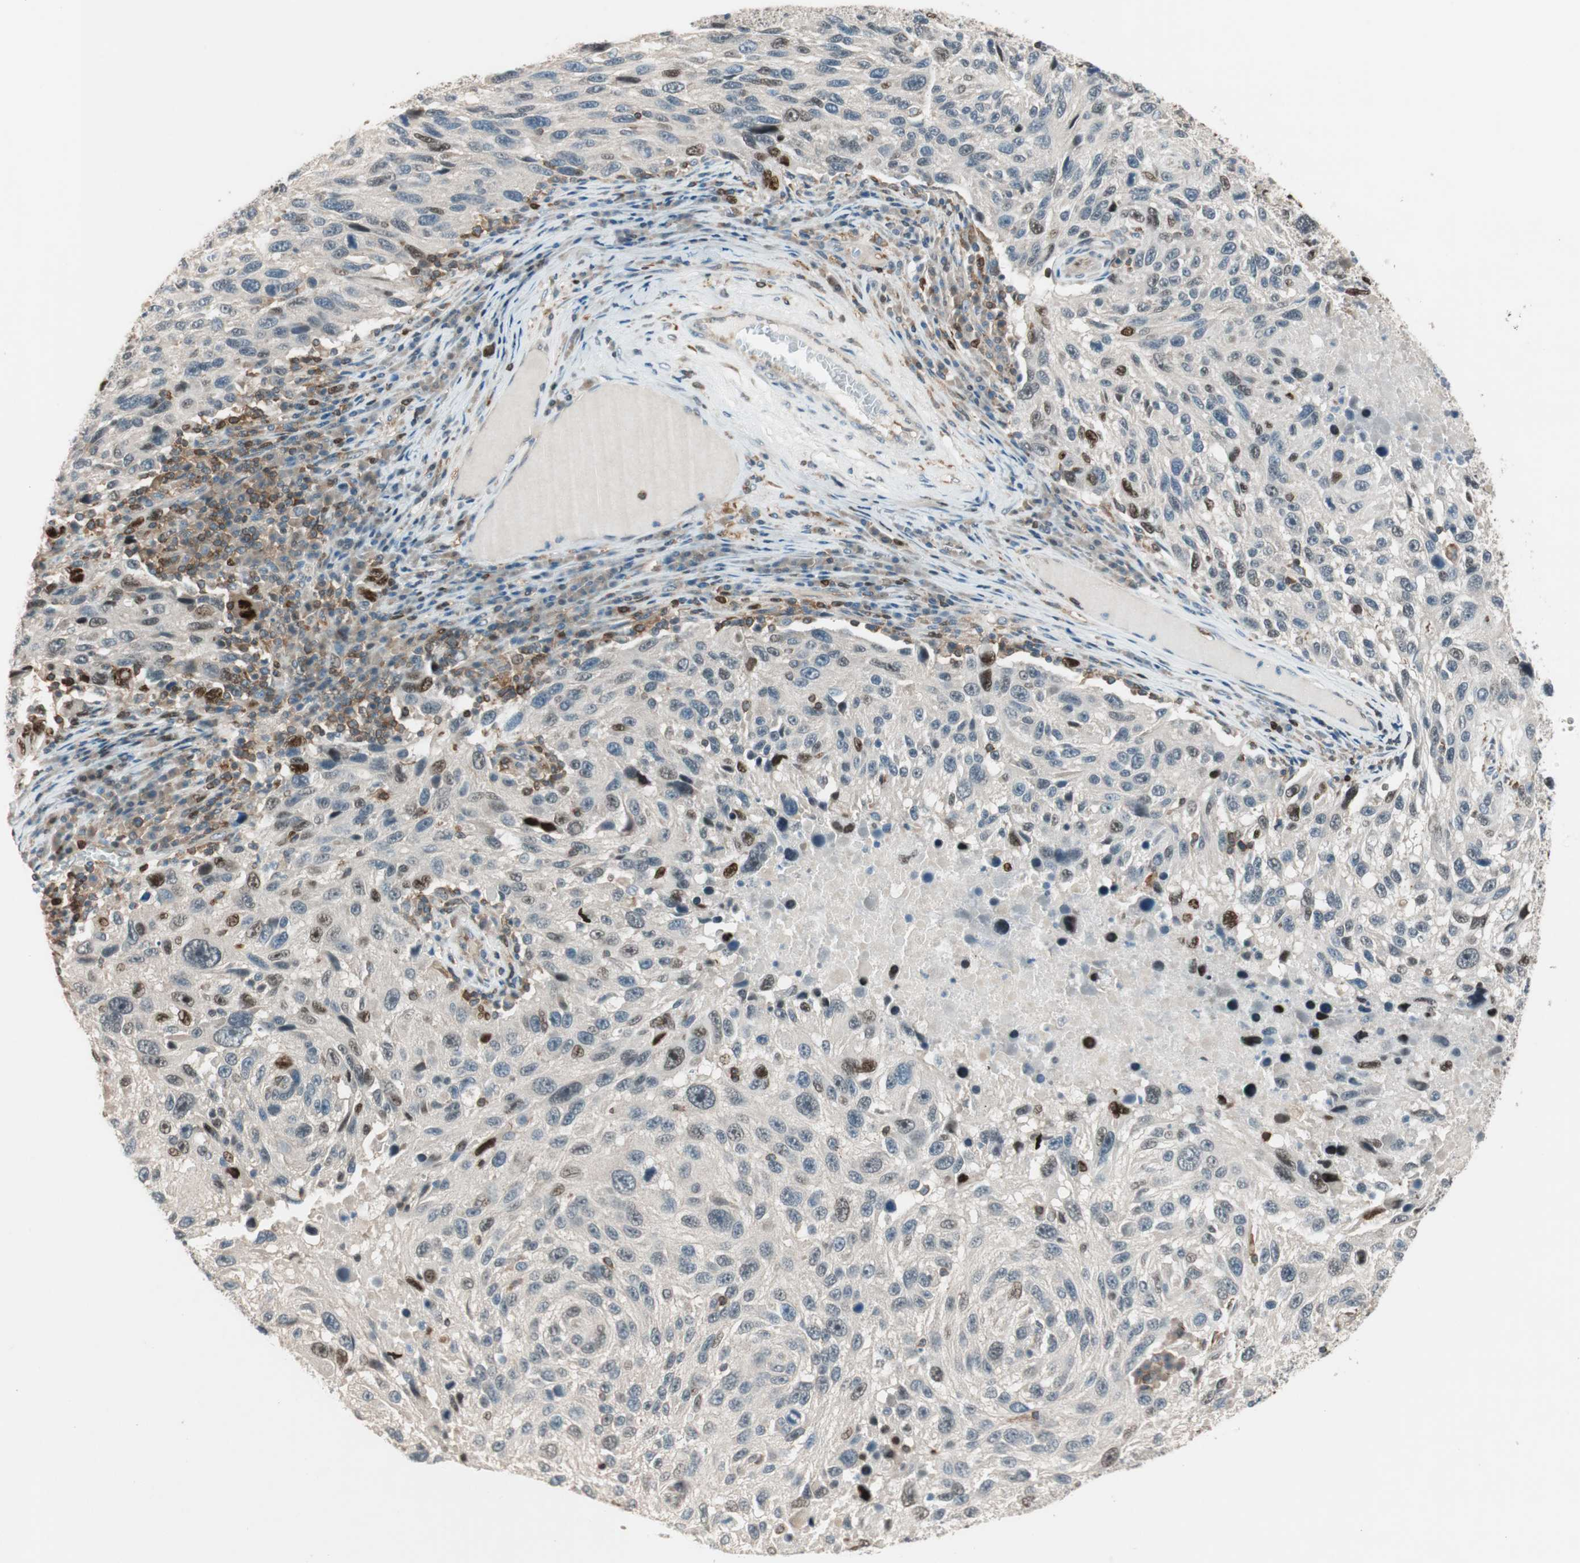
{"staining": {"intensity": "weak", "quantity": "25%-75%", "location": "cytoplasmic/membranous,nuclear"}, "tissue": "melanoma", "cell_type": "Tumor cells", "image_type": "cancer", "snomed": [{"axis": "morphology", "description": "Malignant melanoma, NOS"}, {"axis": "topography", "description": "Skin"}], "caption": "A micrograph of malignant melanoma stained for a protein exhibits weak cytoplasmic/membranous and nuclear brown staining in tumor cells.", "gene": "BIN1", "patient": {"sex": "male", "age": 53}}